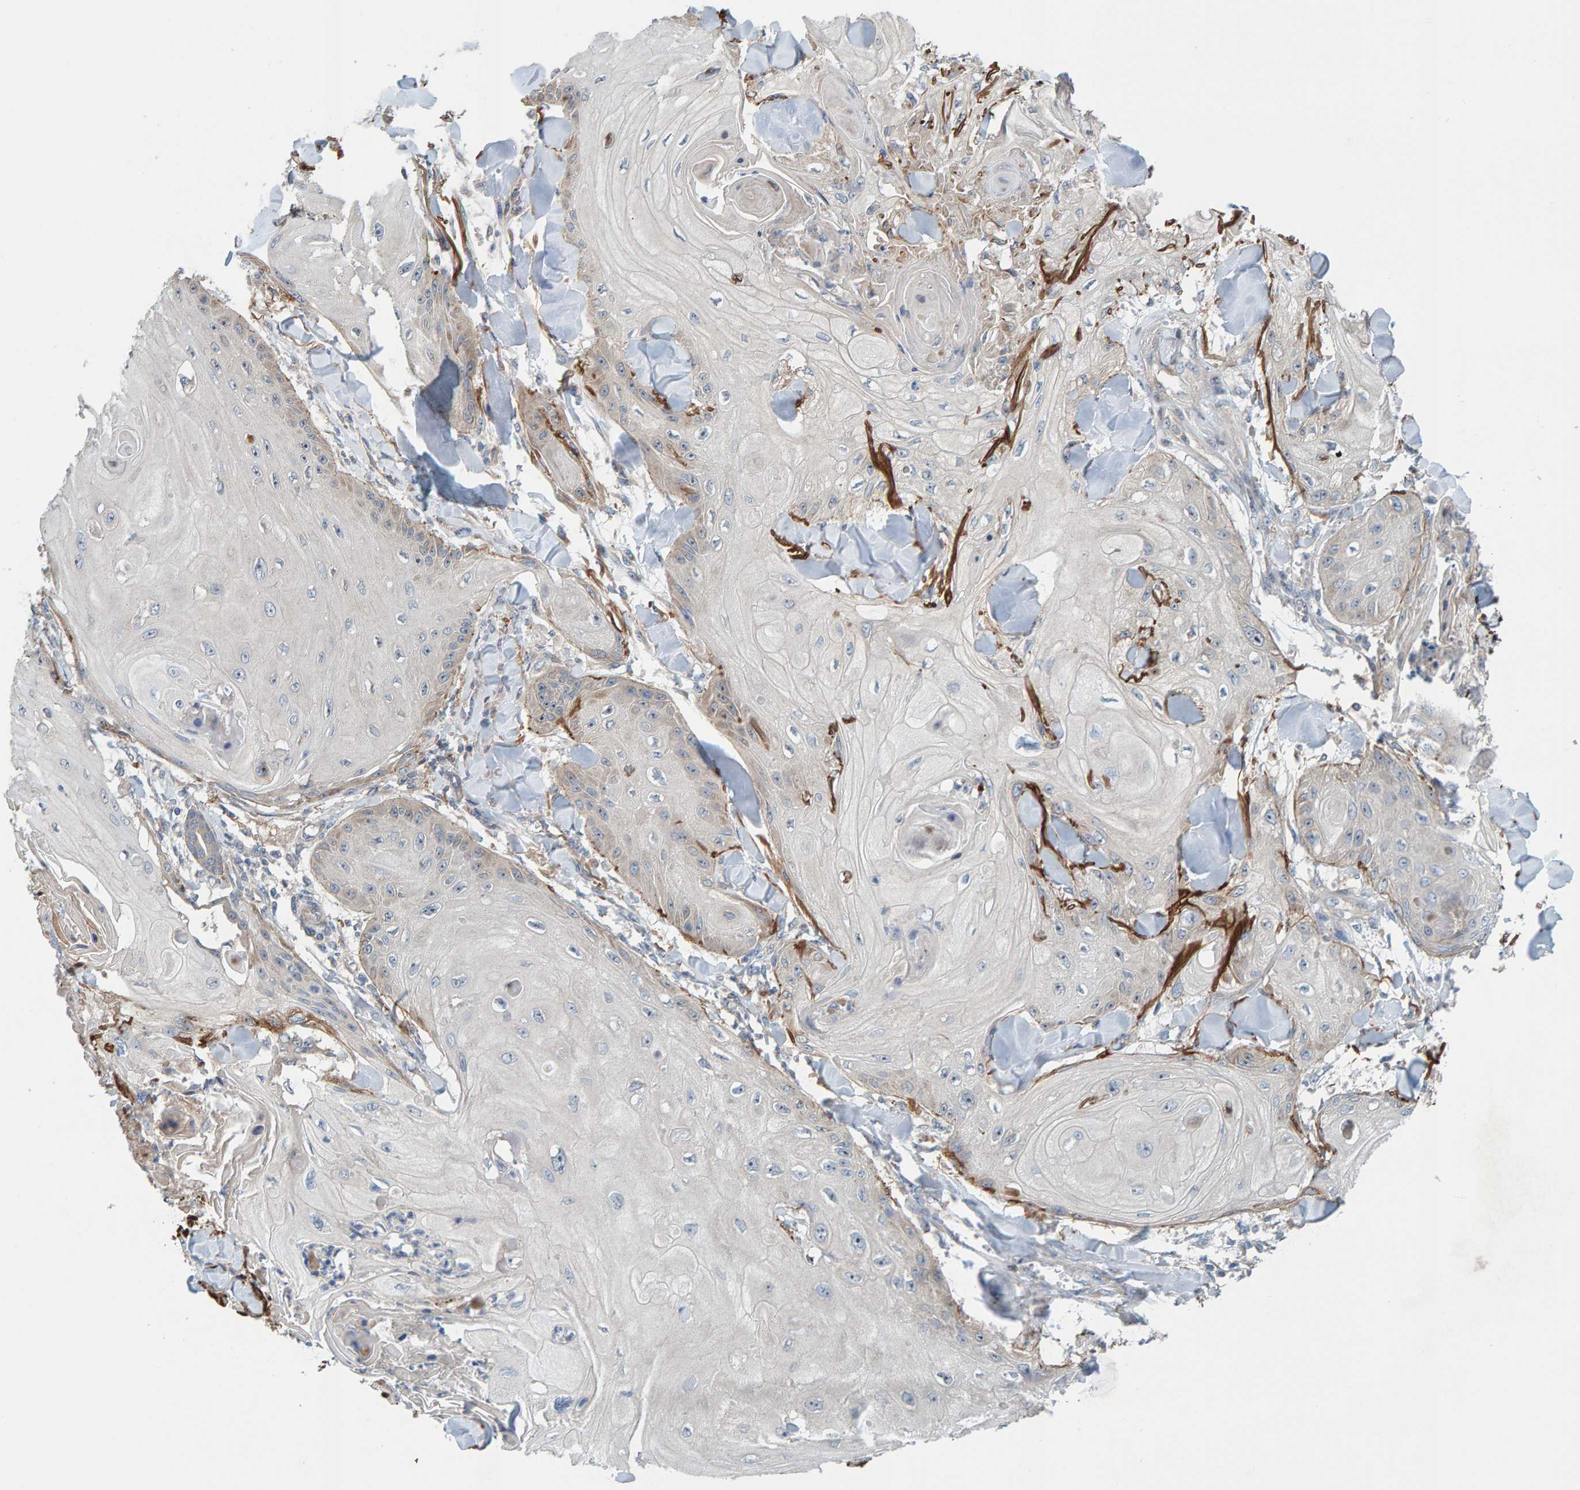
{"staining": {"intensity": "negative", "quantity": "none", "location": "none"}, "tissue": "skin cancer", "cell_type": "Tumor cells", "image_type": "cancer", "snomed": [{"axis": "morphology", "description": "Squamous cell carcinoma, NOS"}, {"axis": "topography", "description": "Skin"}], "caption": "High power microscopy image of an immunohistochemistry image of skin squamous cell carcinoma, revealing no significant staining in tumor cells.", "gene": "CCM2", "patient": {"sex": "male", "age": 74}}